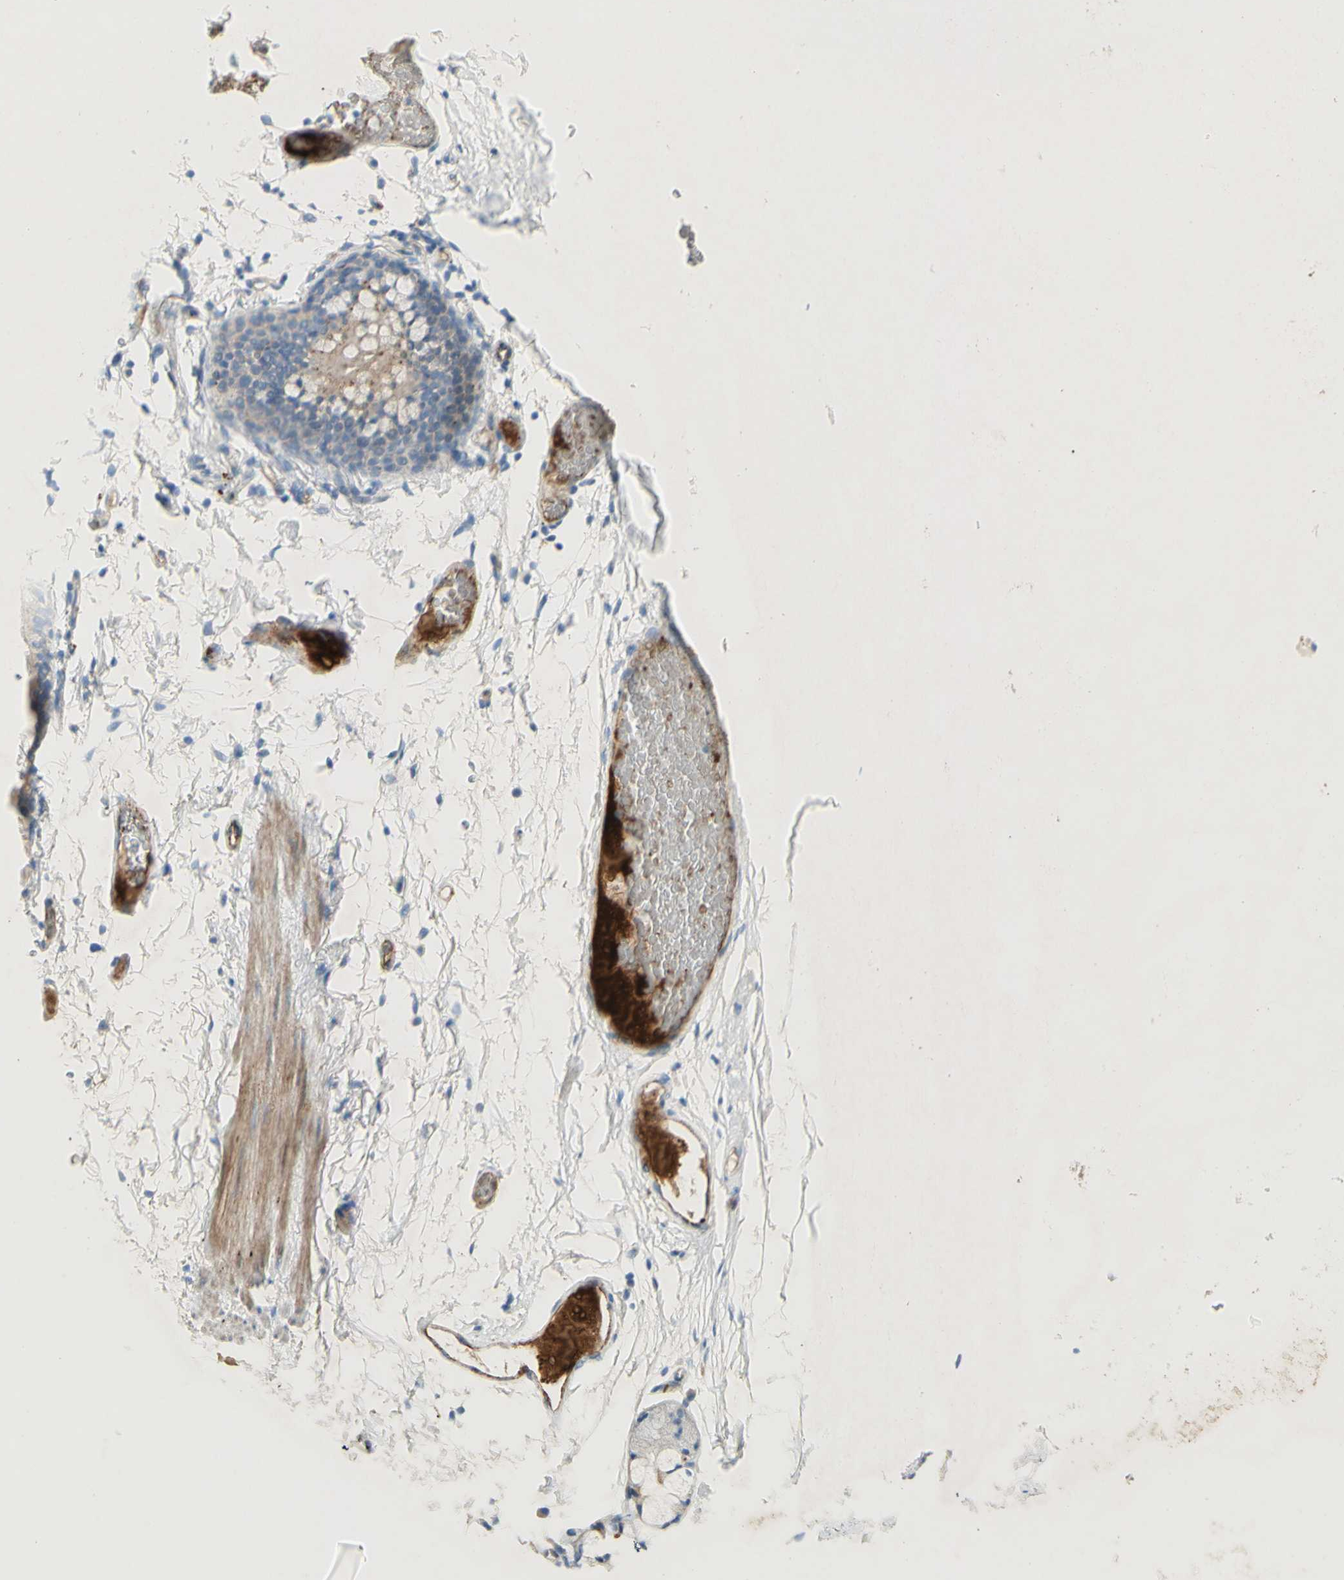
{"staining": {"intensity": "strong", "quantity": ">75%", "location": "cytoplasmic/membranous"}, "tissue": "adipose tissue", "cell_type": "Adipocytes", "image_type": "normal", "snomed": [{"axis": "morphology", "description": "Normal tissue, NOS"}, {"axis": "topography", "description": "Bronchus"}], "caption": "Normal adipose tissue exhibits strong cytoplasmic/membranous staining in approximately >75% of adipocytes.", "gene": "GAN", "patient": {"sex": "female", "age": 73}}